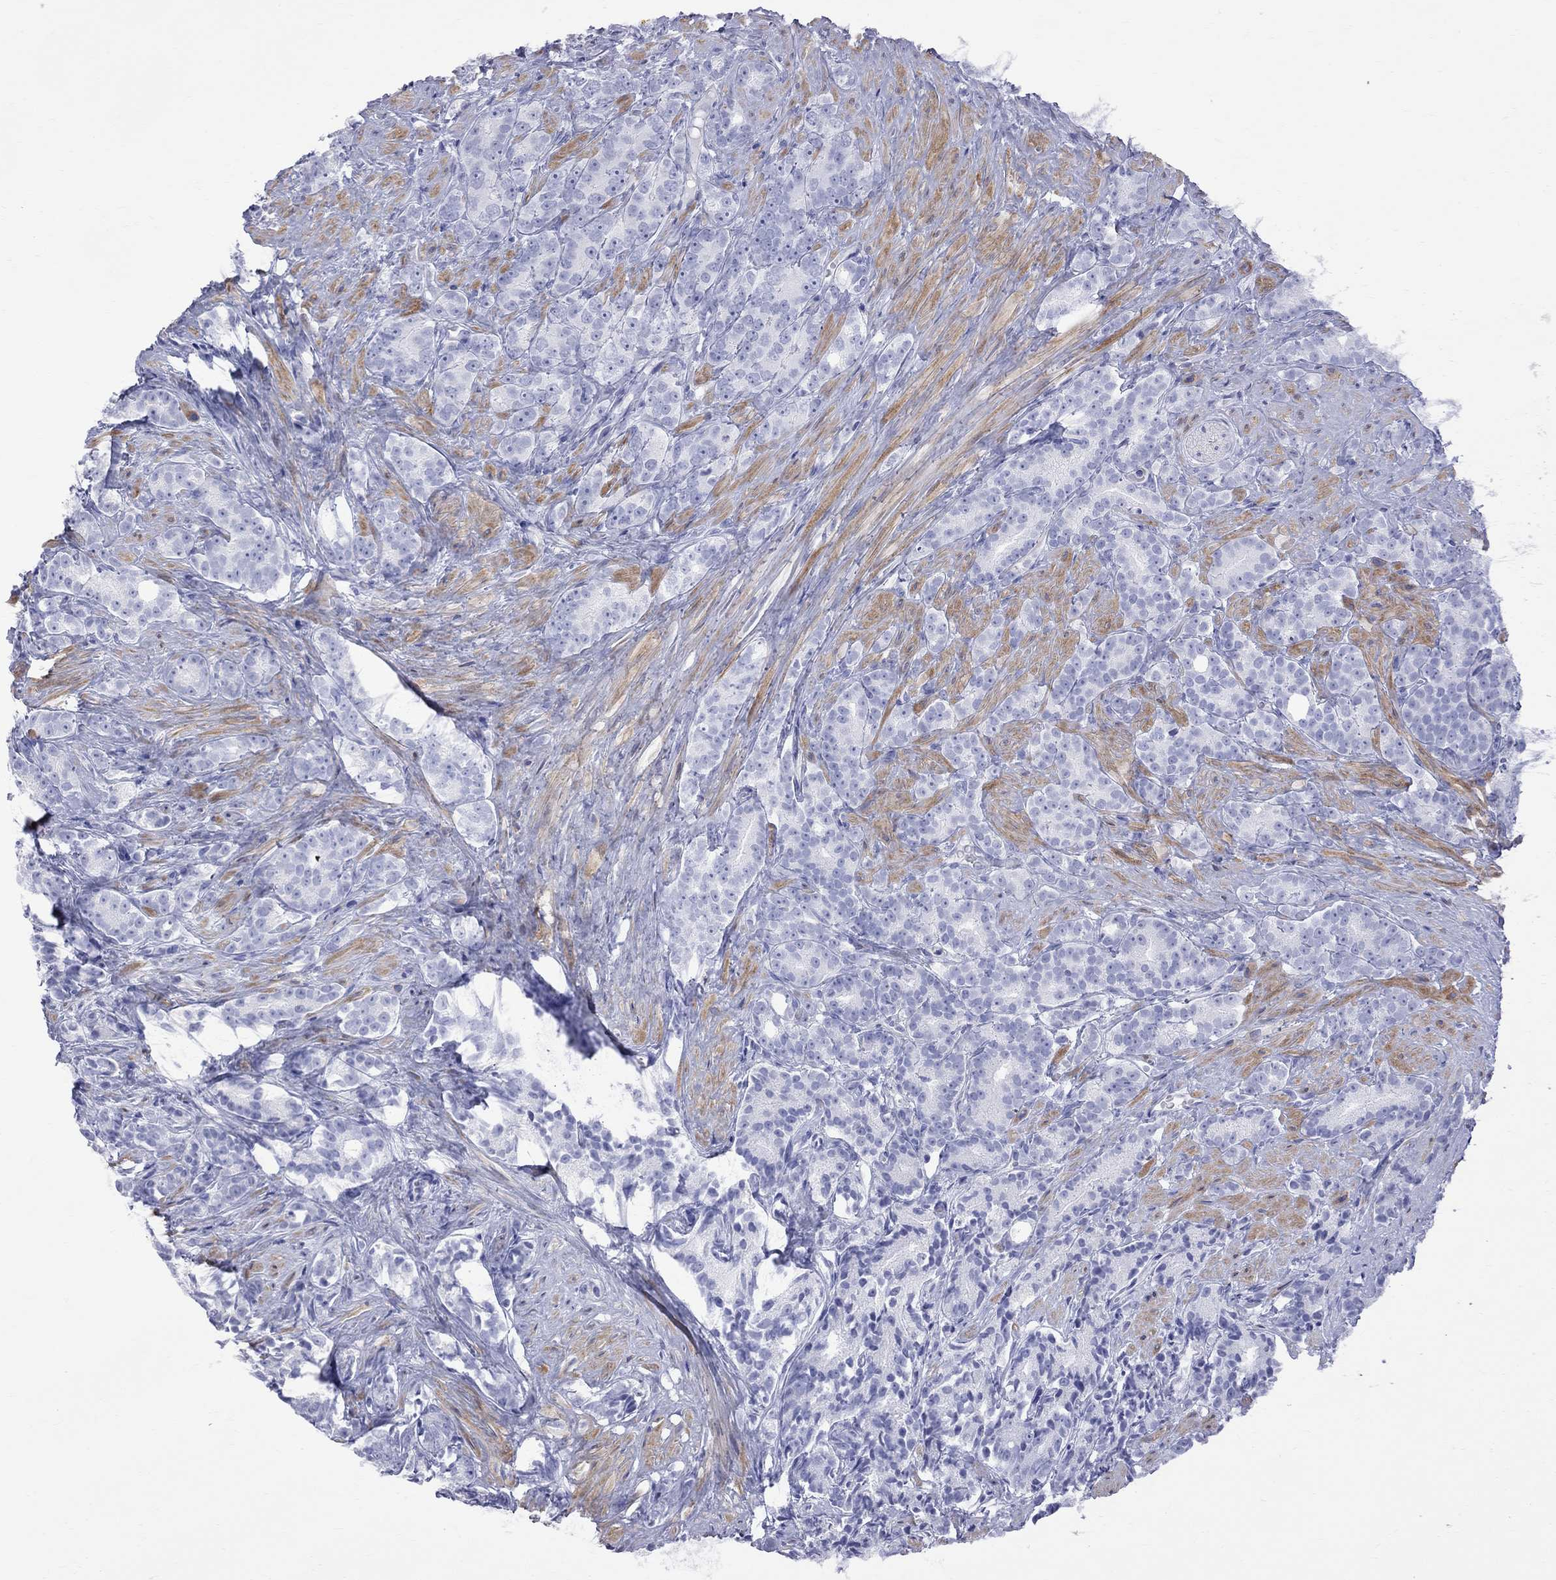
{"staining": {"intensity": "negative", "quantity": "none", "location": "none"}, "tissue": "prostate cancer", "cell_type": "Tumor cells", "image_type": "cancer", "snomed": [{"axis": "morphology", "description": "Adenocarcinoma, High grade"}, {"axis": "topography", "description": "Prostate"}], "caption": "Protein analysis of prostate cancer reveals no significant staining in tumor cells.", "gene": "S100A3", "patient": {"sex": "male", "age": 90}}